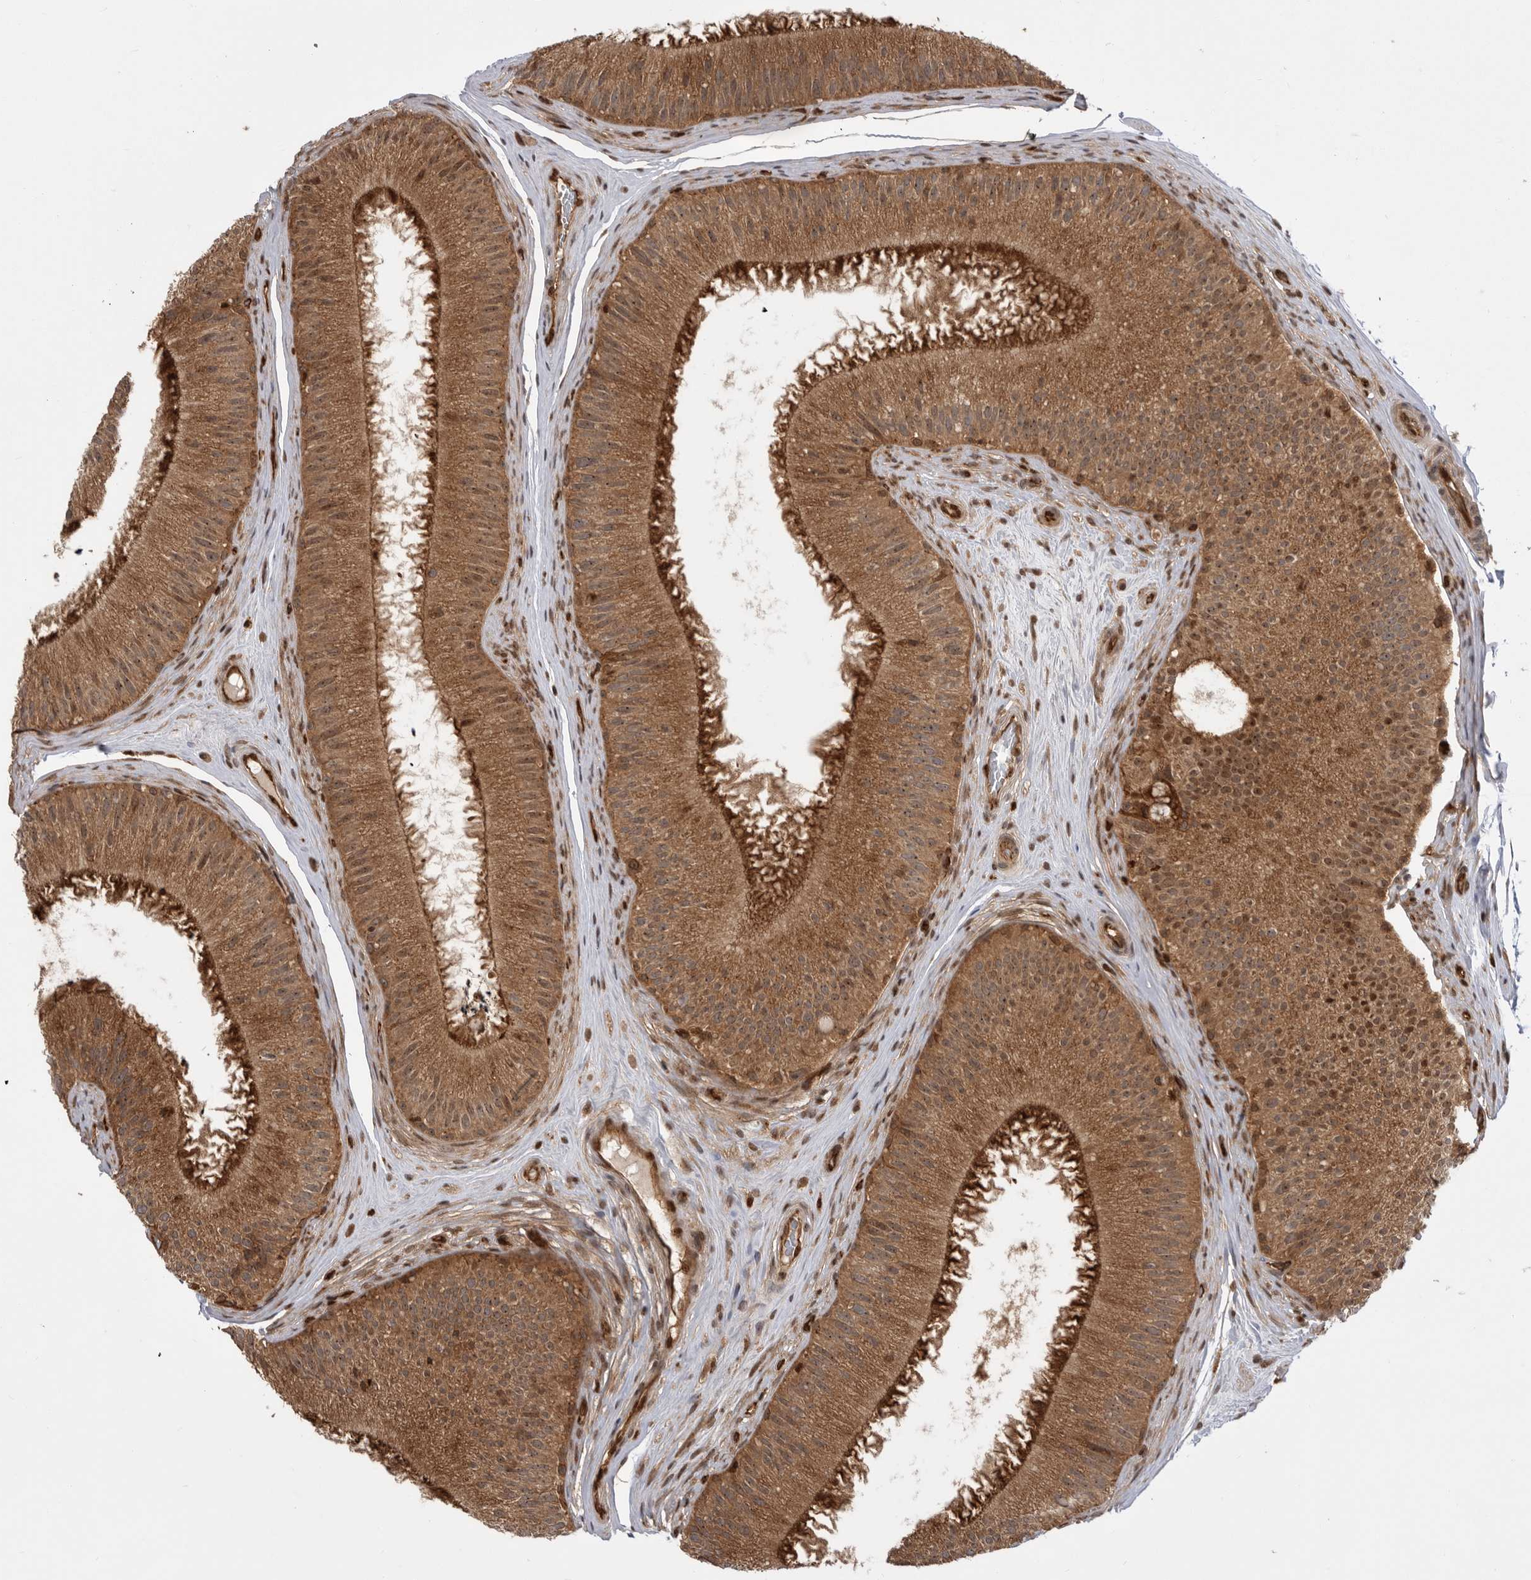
{"staining": {"intensity": "strong", "quantity": ">75%", "location": "cytoplasmic/membranous"}, "tissue": "epididymis", "cell_type": "Glandular cells", "image_type": "normal", "snomed": [{"axis": "morphology", "description": "Normal tissue, NOS"}, {"axis": "topography", "description": "Epididymis"}], "caption": "Normal epididymis was stained to show a protein in brown. There is high levels of strong cytoplasmic/membranous positivity in approximately >75% of glandular cells. Nuclei are stained in blue.", "gene": "DHDDS", "patient": {"sex": "male", "age": 45}}